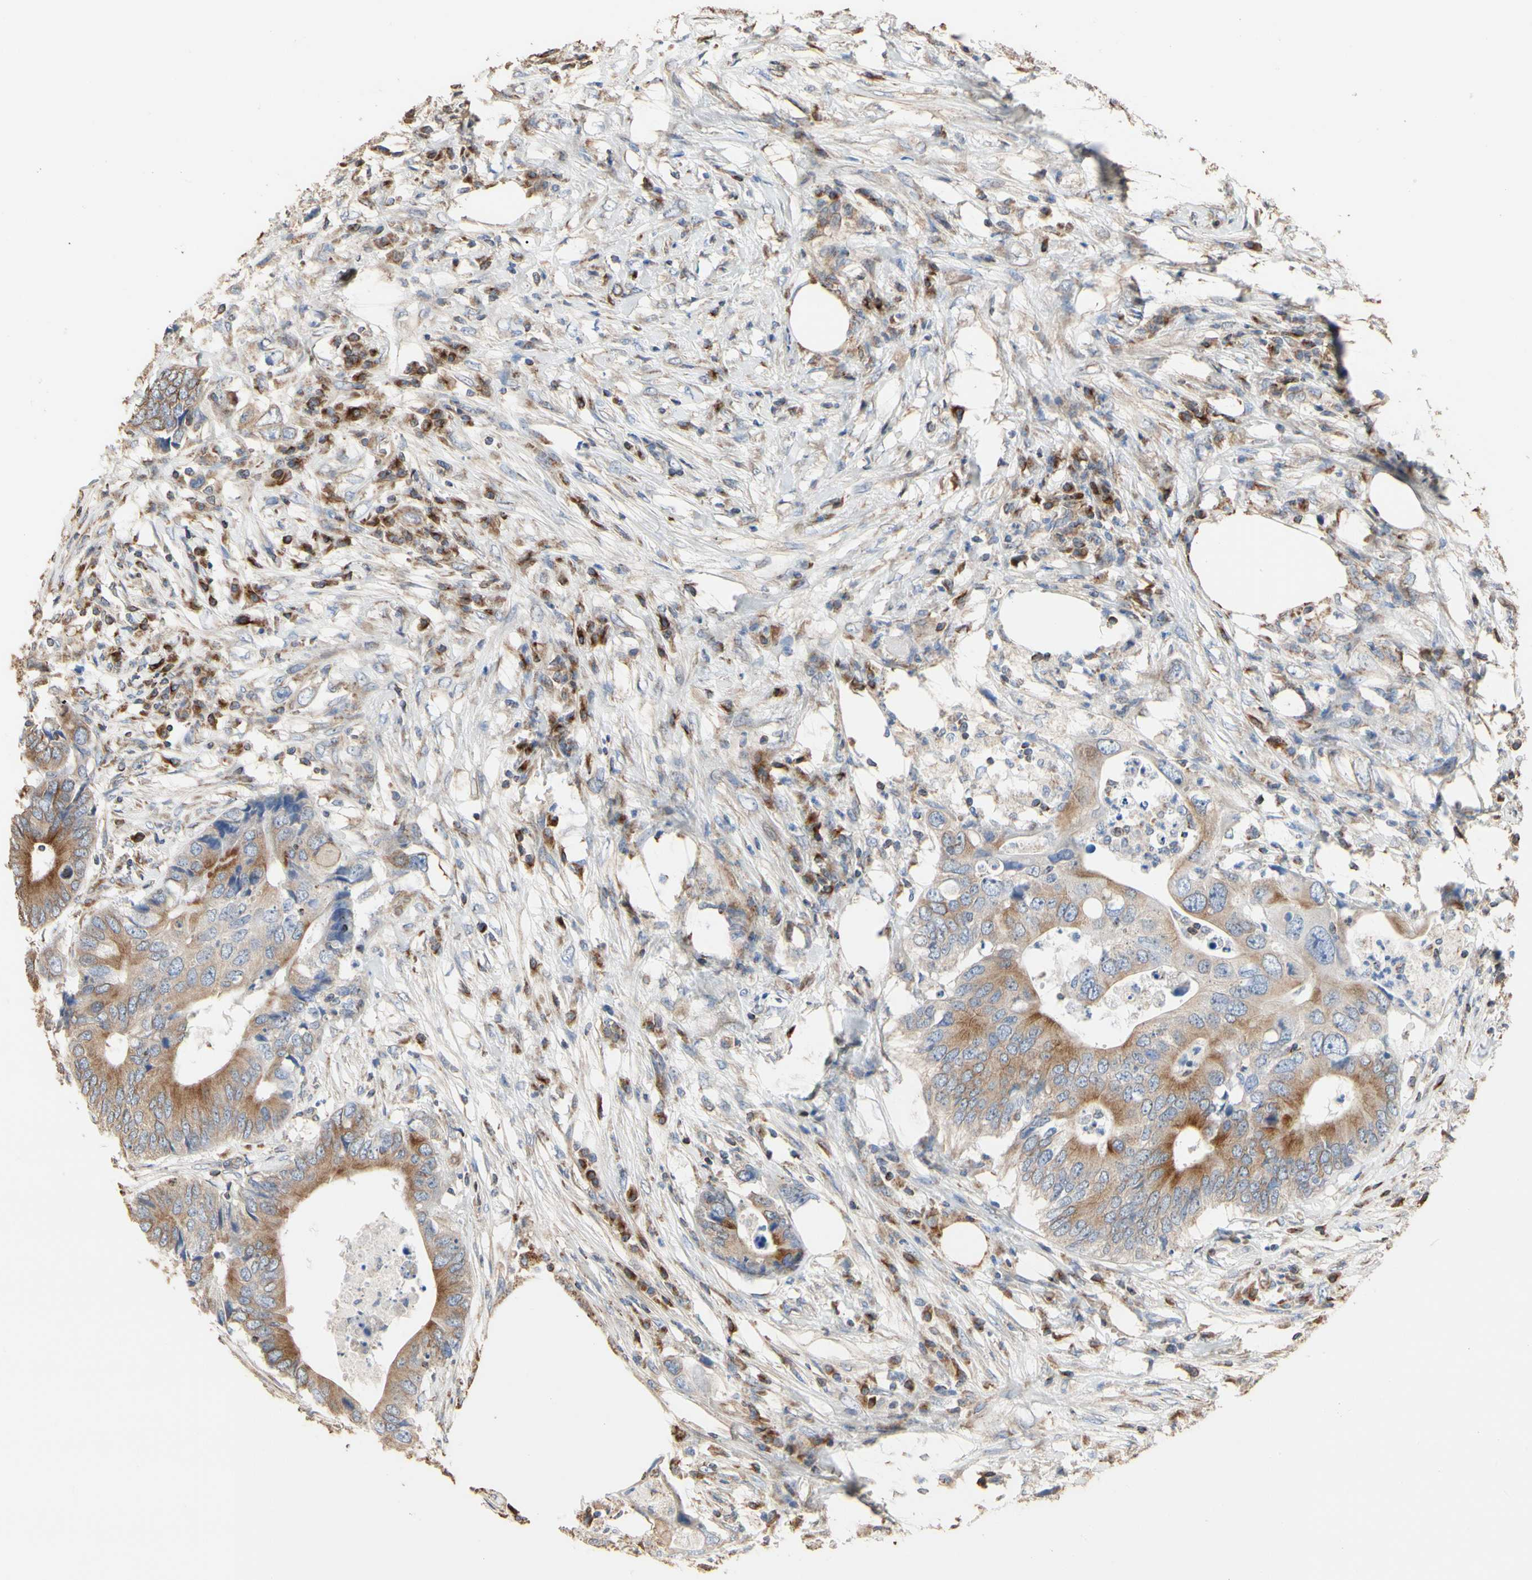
{"staining": {"intensity": "weak", "quantity": "25%-75%", "location": "cytoplasmic/membranous"}, "tissue": "colorectal cancer", "cell_type": "Tumor cells", "image_type": "cancer", "snomed": [{"axis": "morphology", "description": "Adenocarcinoma, NOS"}, {"axis": "topography", "description": "Colon"}], "caption": "Colorectal cancer (adenocarcinoma) stained with immunohistochemistry (IHC) shows weak cytoplasmic/membranous staining in approximately 25%-75% of tumor cells. (Brightfield microscopy of DAB IHC at high magnification).", "gene": "TUBA1A", "patient": {"sex": "male", "age": 71}}